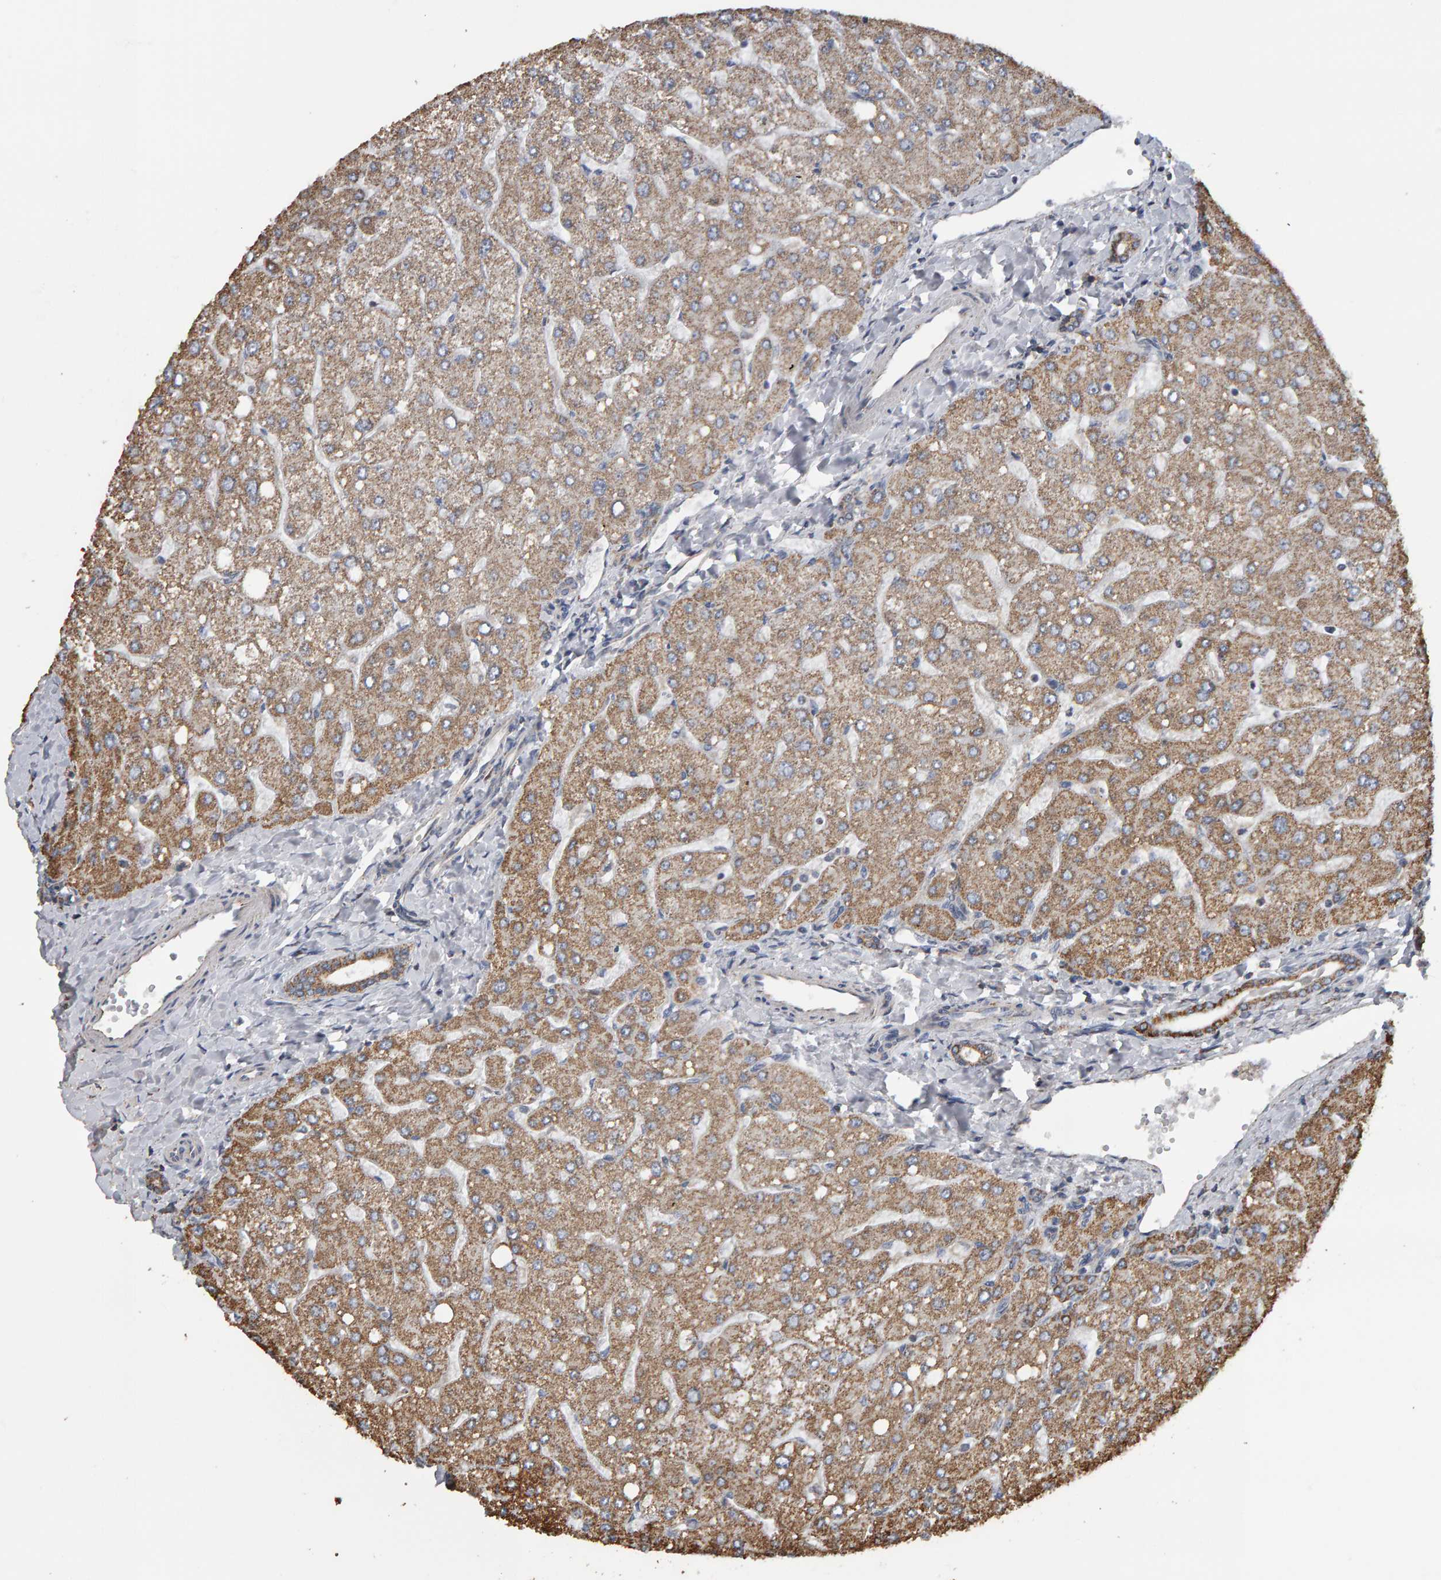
{"staining": {"intensity": "moderate", "quantity": ">75%", "location": "cytoplasmic/membranous"}, "tissue": "liver", "cell_type": "Cholangiocytes", "image_type": "normal", "snomed": [{"axis": "morphology", "description": "Normal tissue, NOS"}, {"axis": "topography", "description": "Liver"}], "caption": "DAB (3,3'-diaminobenzidine) immunohistochemical staining of normal human liver shows moderate cytoplasmic/membranous protein expression in approximately >75% of cholangiocytes.", "gene": "TOM1L1", "patient": {"sex": "male", "age": 55}}